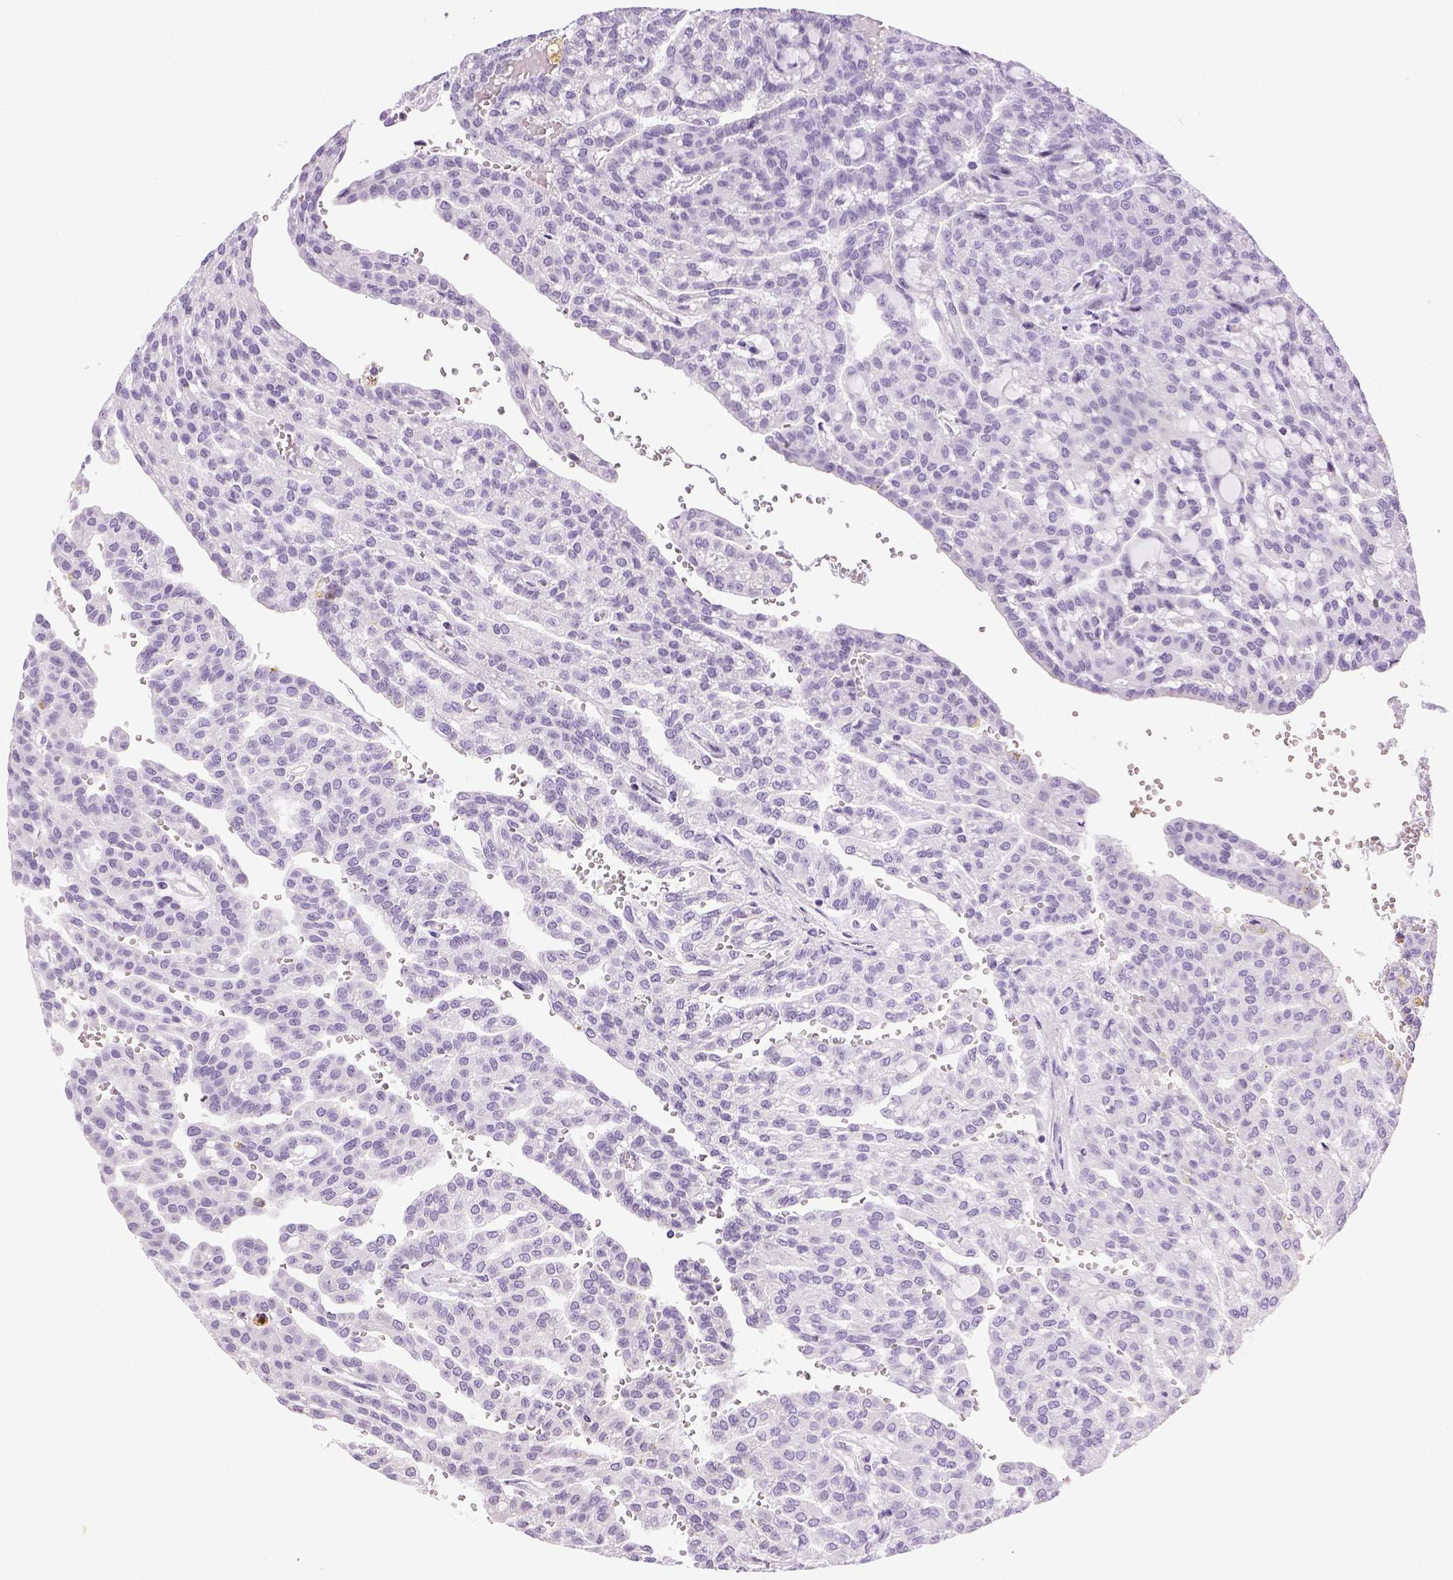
{"staining": {"intensity": "negative", "quantity": "none", "location": "none"}, "tissue": "renal cancer", "cell_type": "Tumor cells", "image_type": "cancer", "snomed": [{"axis": "morphology", "description": "Adenocarcinoma, NOS"}, {"axis": "topography", "description": "Kidney"}], "caption": "The immunohistochemistry histopathology image has no significant expression in tumor cells of renal cancer (adenocarcinoma) tissue.", "gene": "LGSN", "patient": {"sex": "male", "age": 63}}